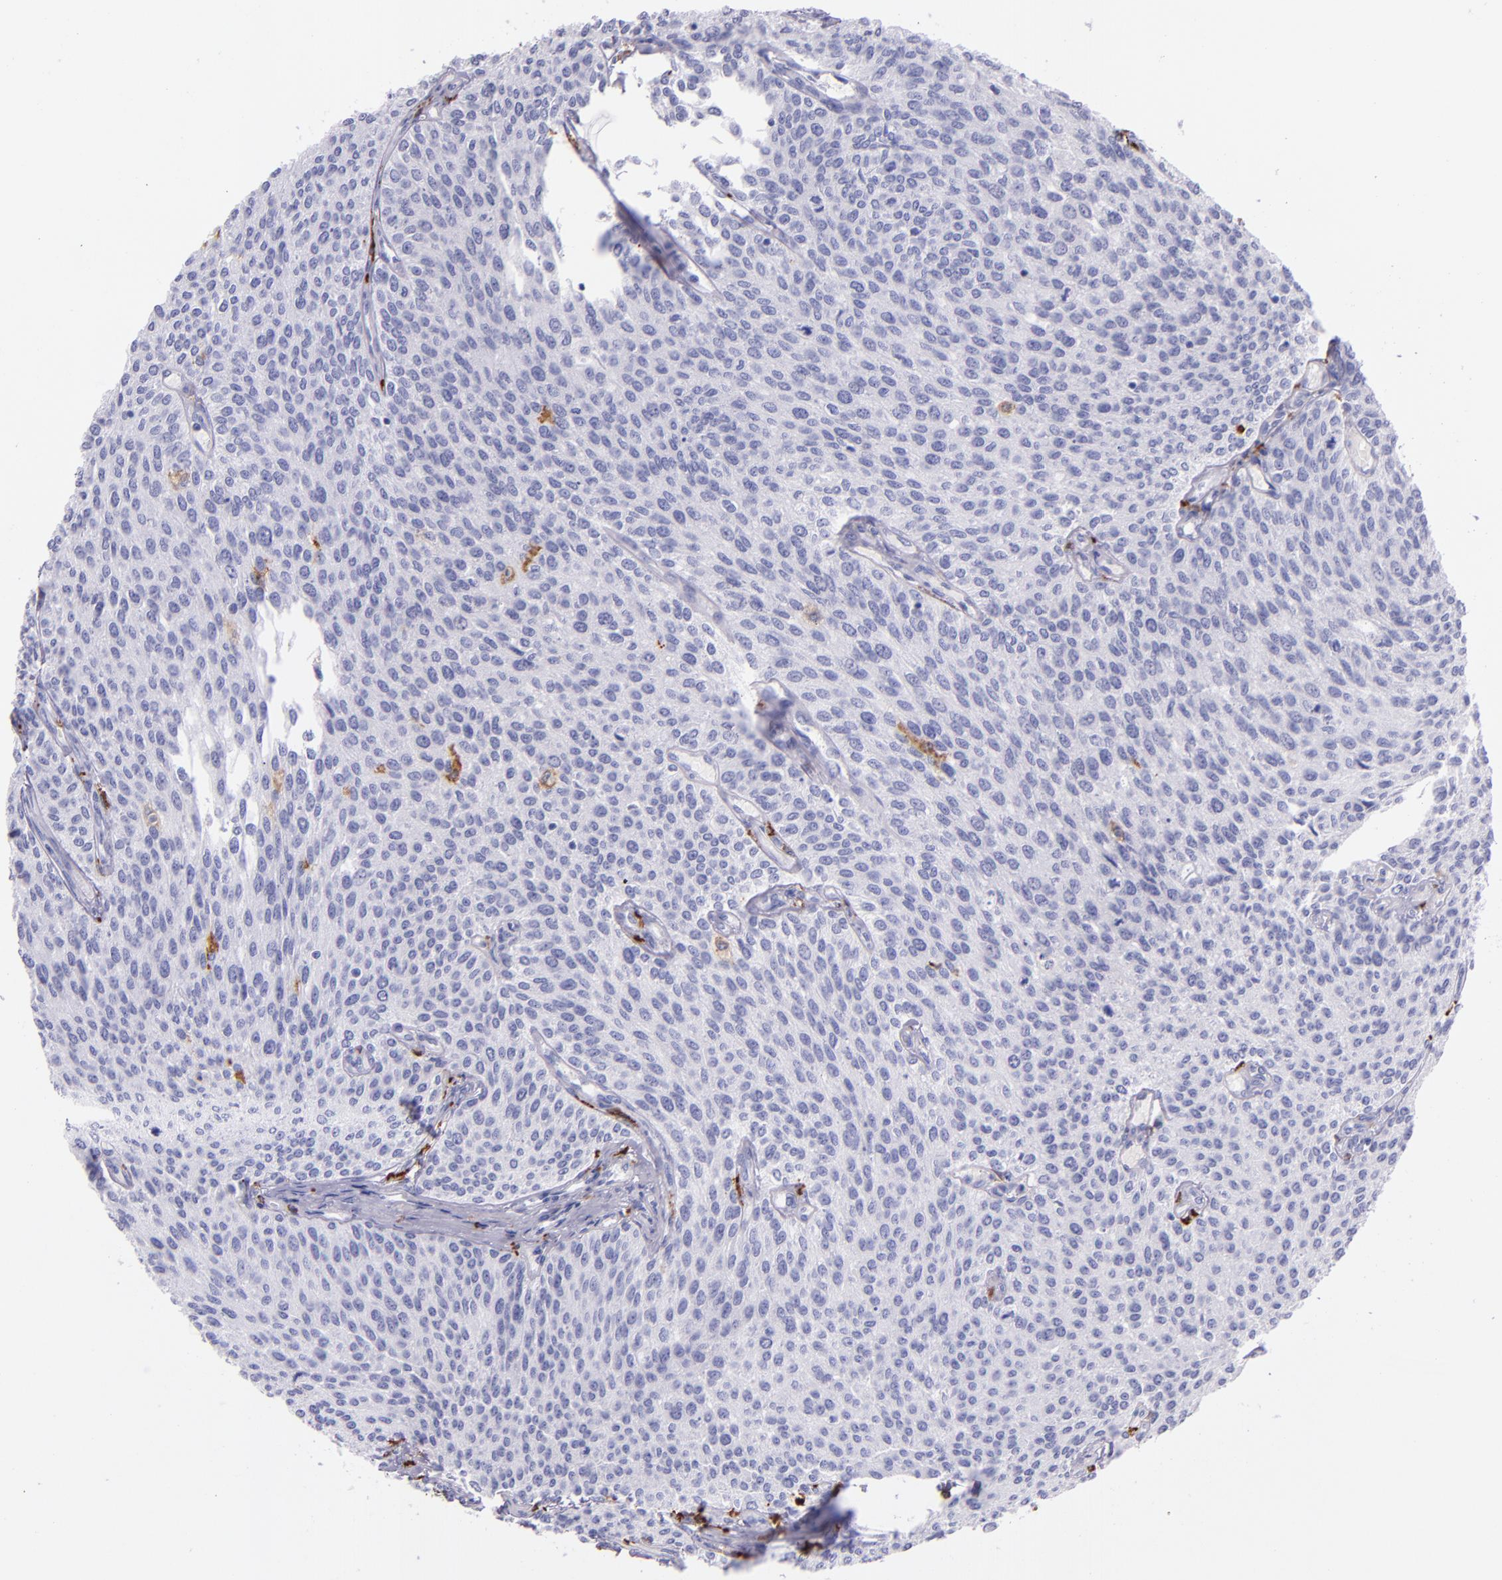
{"staining": {"intensity": "negative", "quantity": "none", "location": "none"}, "tissue": "urothelial cancer", "cell_type": "Tumor cells", "image_type": "cancer", "snomed": [{"axis": "morphology", "description": "Urothelial carcinoma, Low grade"}, {"axis": "topography", "description": "Urinary bladder"}], "caption": "There is no significant positivity in tumor cells of urothelial cancer.", "gene": "CD163", "patient": {"sex": "female", "age": 73}}